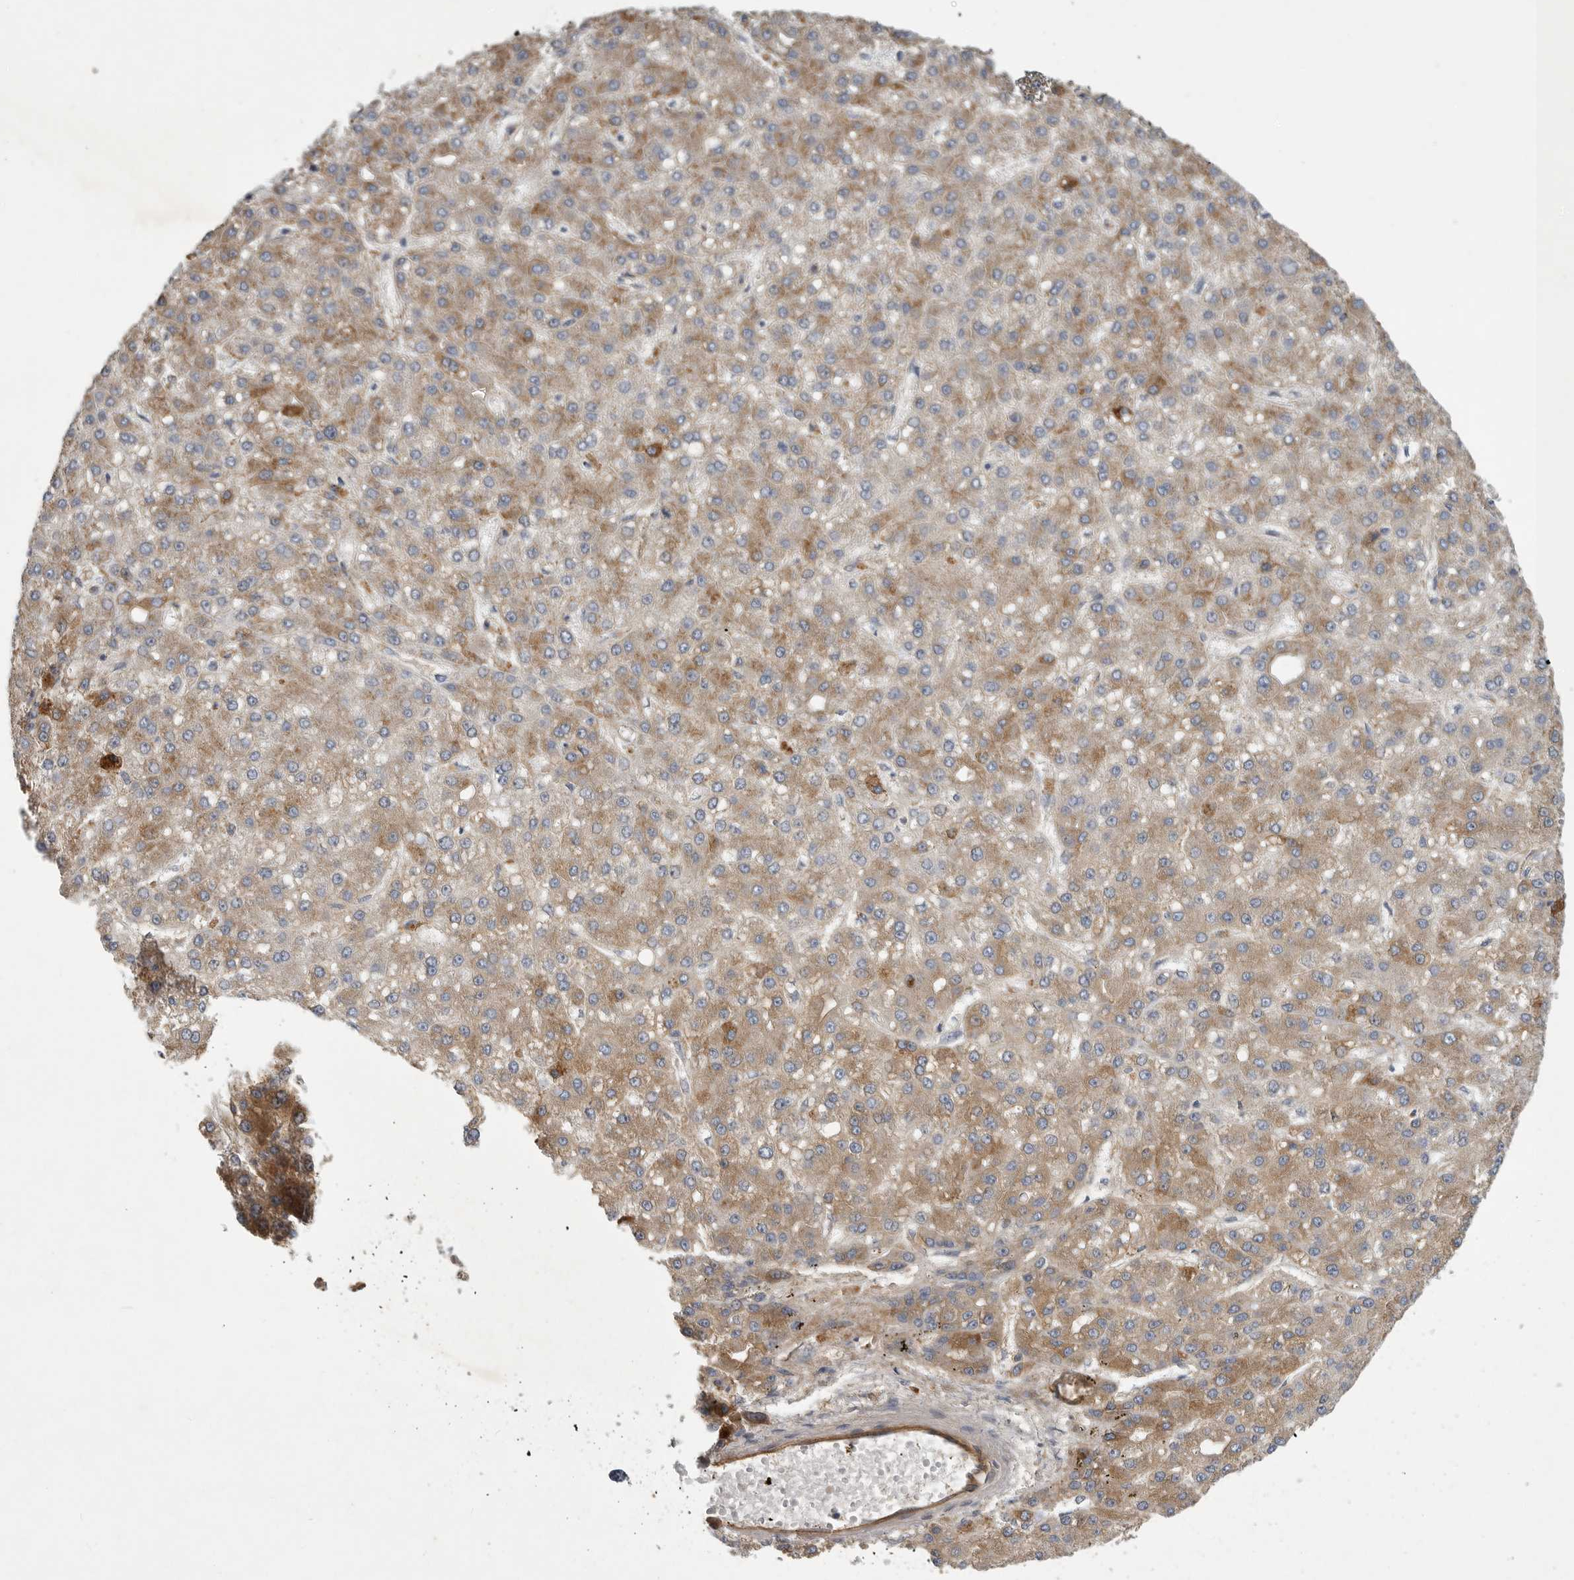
{"staining": {"intensity": "moderate", "quantity": ">75%", "location": "cytoplasmic/membranous"}, "tissue": "liver cancer", "cell_type": "Tumor cells", "image_type": "cancer", "snomed": [{"axis": "morphology", "description": "Carcinoma, Hepatocellular, NOS"}, {"axis": "topography", "description": "Liver"}], "caption": "IHC (DAB (3,3'-diaminobenzidine)) staining of human liver hepatocellular carcinoma displays moderate cytoplasmic/membranous protein expression in approximately >75% of tumor cells.", "gene": "MLPH", "patient": {"sex": "male", "age": 67}}